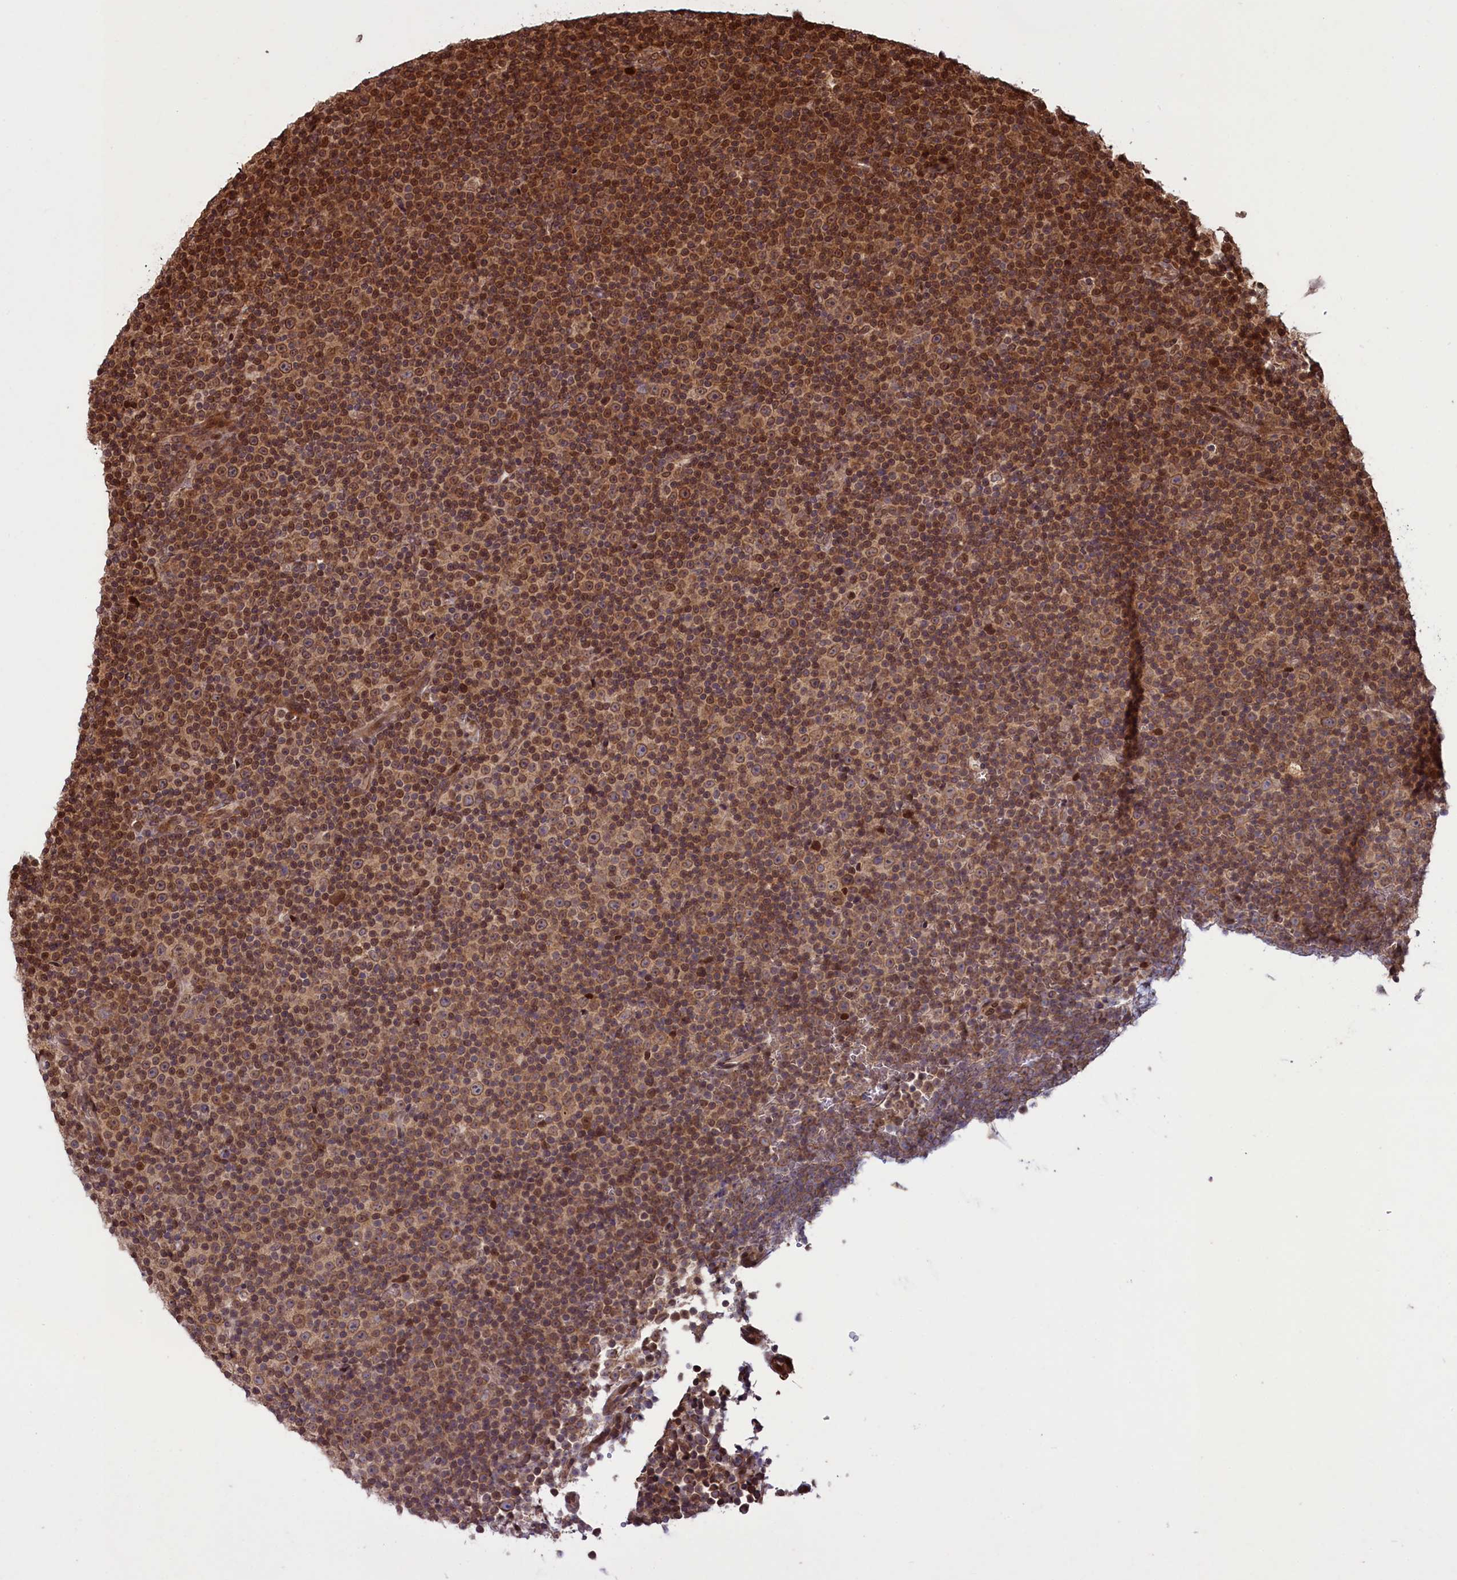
{"staining": {"intensity": "moderate", "quantity": ">75%", "location": "cytoplasmic/membranous,nuclear"}, "tissue": "lymphoma", "cell_type": "Tumor cells", "image_type": "cancer", "snomed": [{"axis": "morphology", "description": "Malignant lymphoma, non-Hodgkin's type, Low grade"}, {"axis": "topography", "description": "Lymph node"}], "caption": "Protein staining reveals moderate cytoplasmic/membranous and nuclear expression in about >75% of tumor cells in lymphoma.", "gene": "NAE1", "patient": {"sex": "female", "age": 67}}